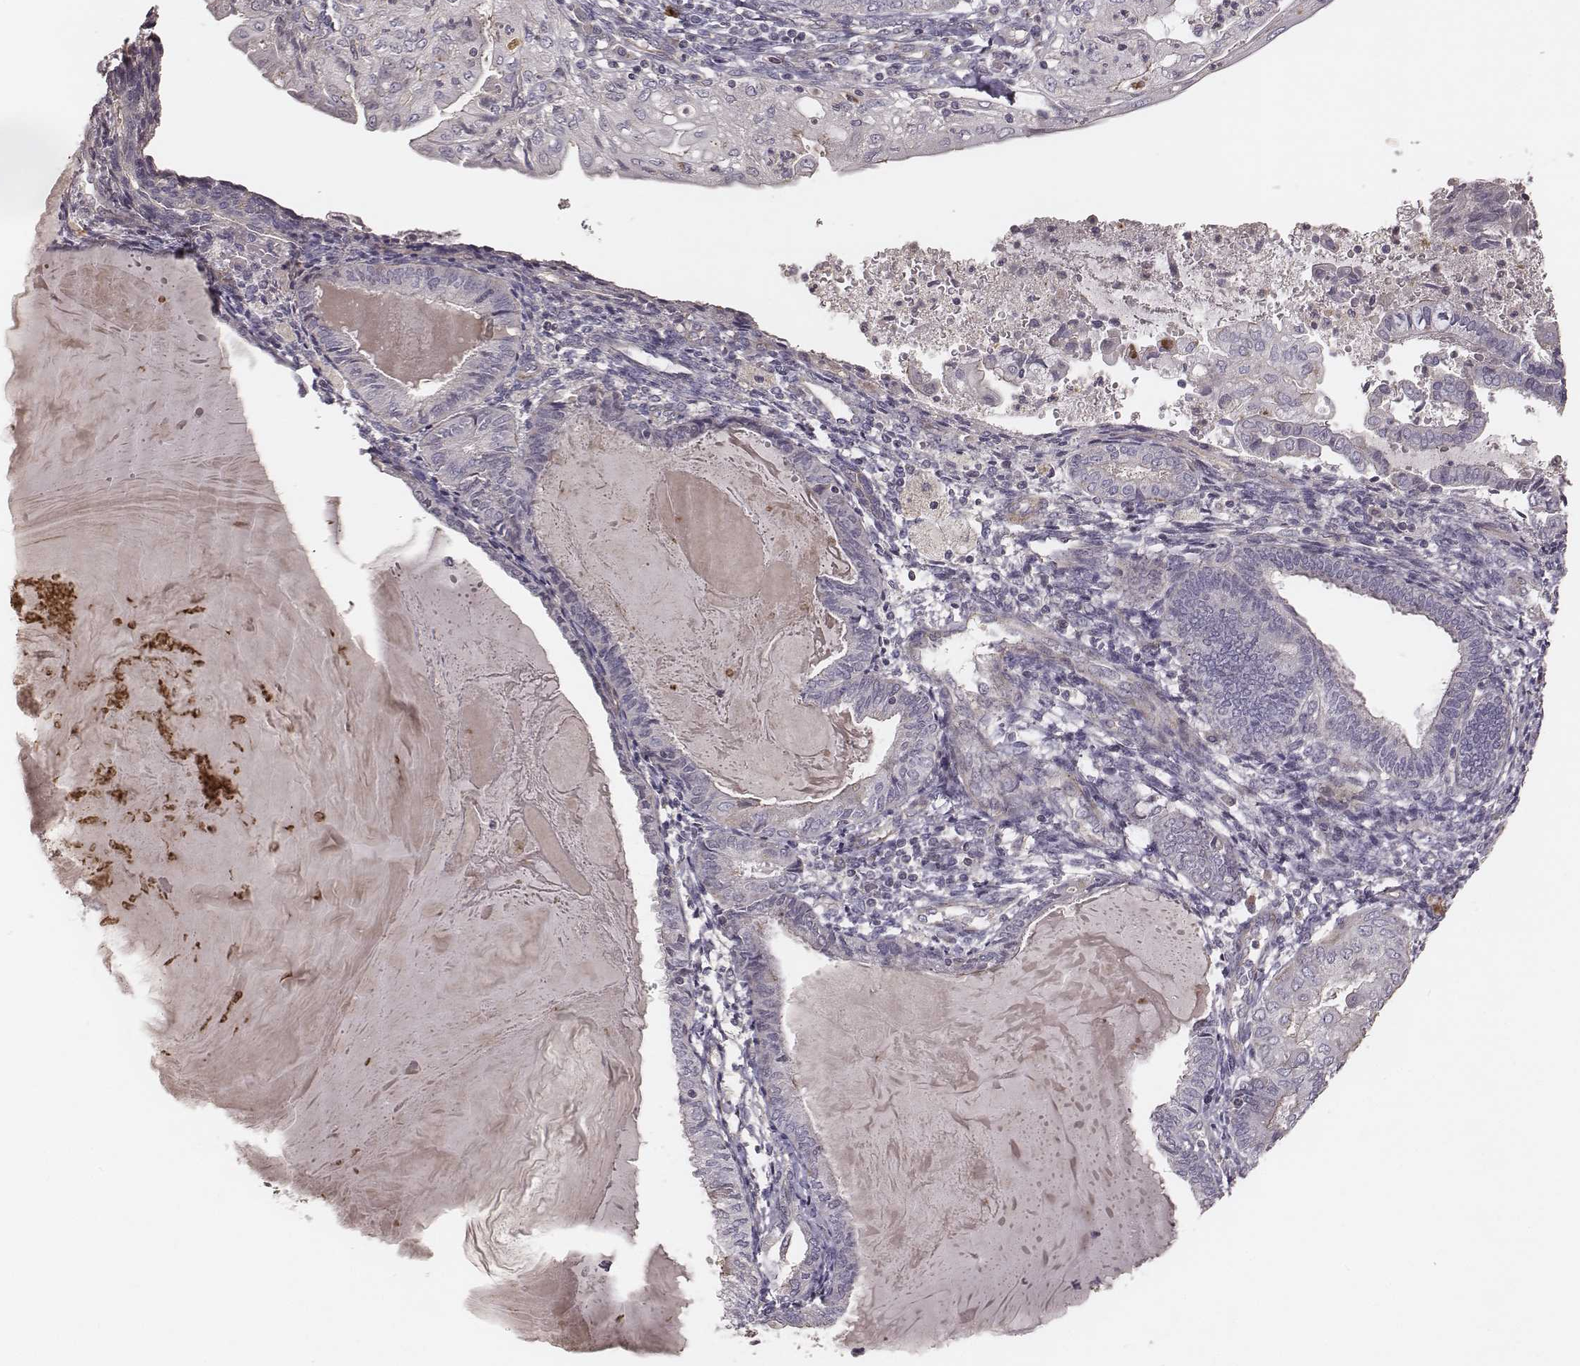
{"staining": {"intensity": "negative", "quantity": "none", "location": "none"}, "tissue": "endometrial cancer", "cell_type": "Tumor cells", "image_type": "cancer", "snomed": [{"axis": "morphology", "description": "Adenocarcinoma, NOS"}, {"axis": "topography", "description": "Endometrium"}], "caption": "High power microscopy histopathology image of an immunohistochemistry (IHC) histopathology image of adenocarcinoma (endometrial), revealing no significant staining in tumor cells.", "gene": "OTOGL", "patient": {"sex": "female", "age": 68}}